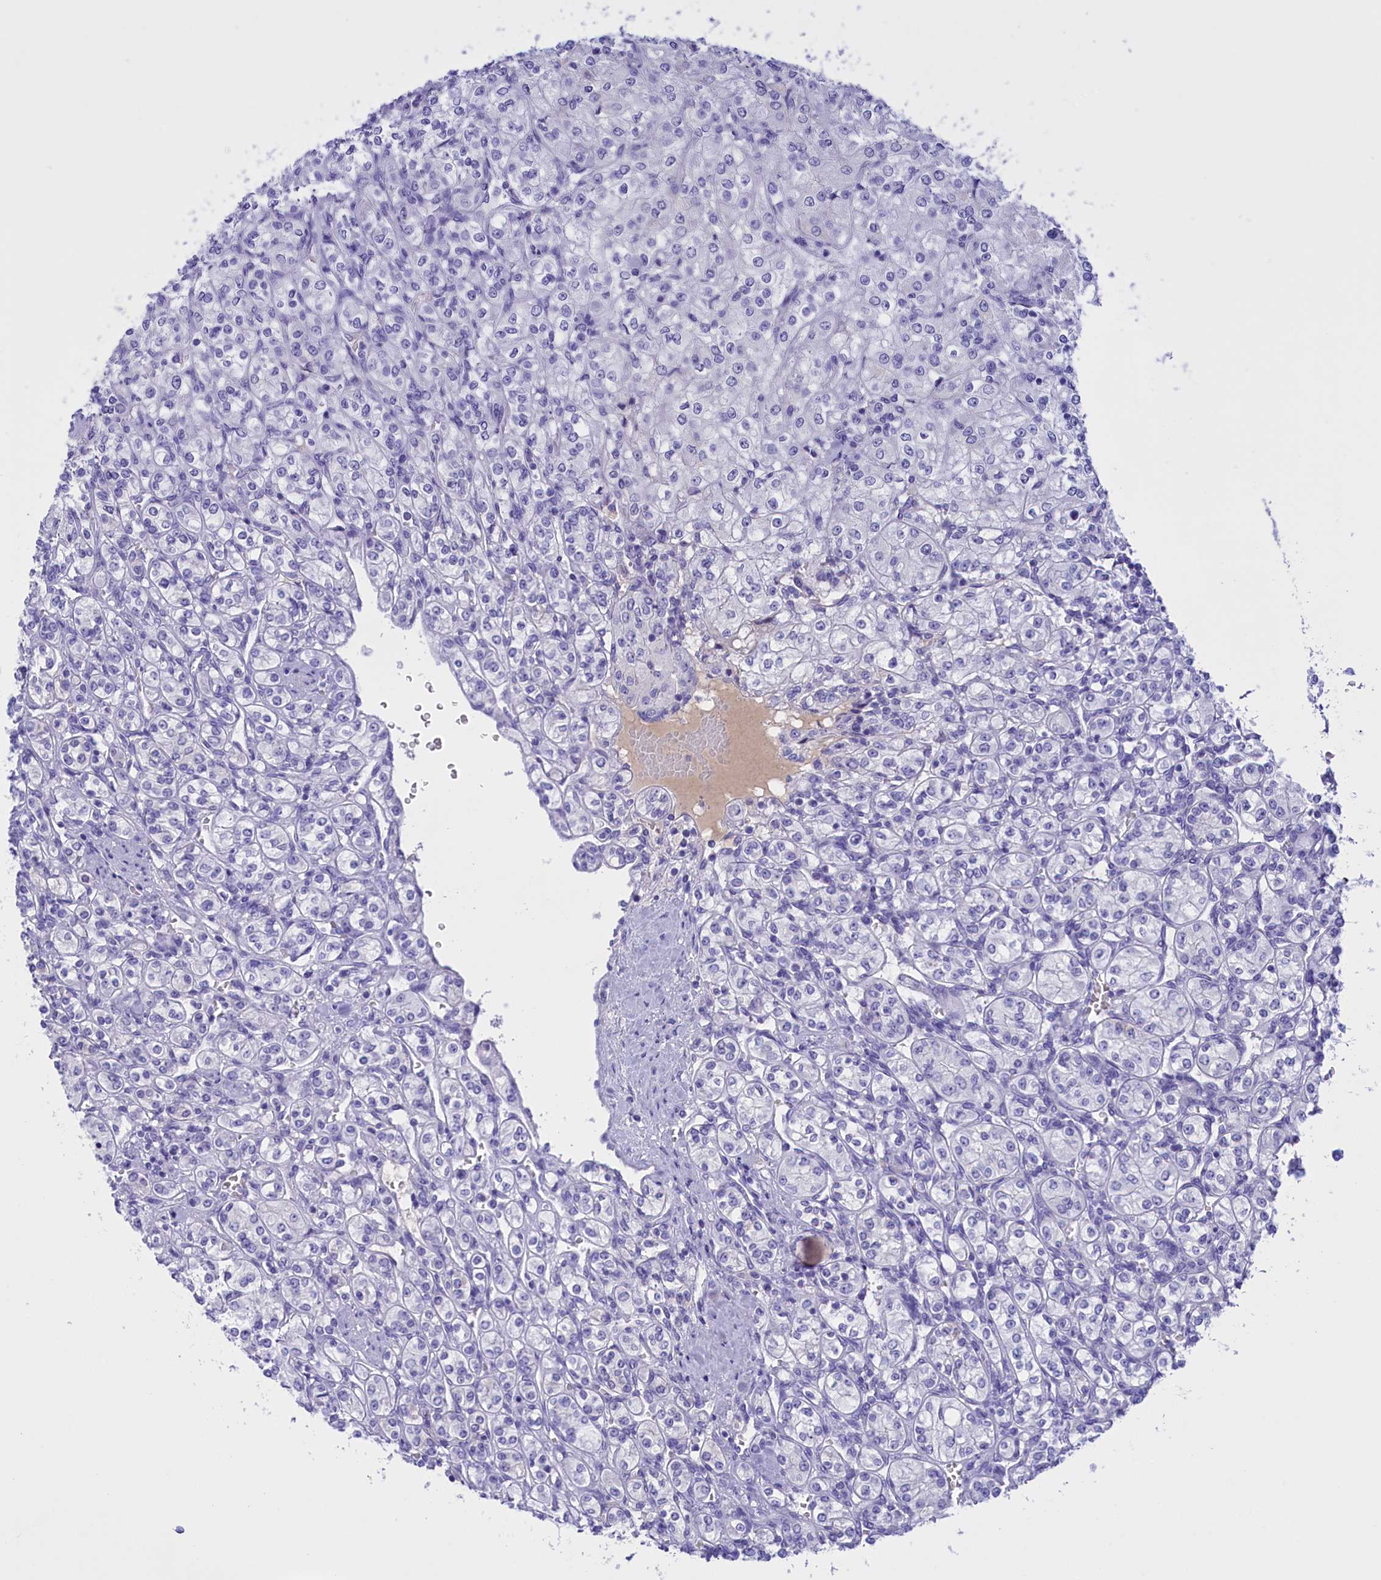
{"staining": {"intensity": "negative", "quantity": "none", "location": "none"}, "tissue": "renal cancer", "cell_type": "Tumor cells", "image_type": "cancer", "snomed": [{"axis": "morphology", "description": "Adenocarcinoma, NOS"}, {"axis": "topography", "description": "Kidney"}], "caption": "Tumor cells show no significant protein positivity in renal adenocarcinoma. (DAB (3,3'-diaminobenzidine) immunohistochemistry (IHC) visualized using brightfield microscopy, high magnification).", "gene": "PROK2", "patient": {"sex": "male", "age": 77}}